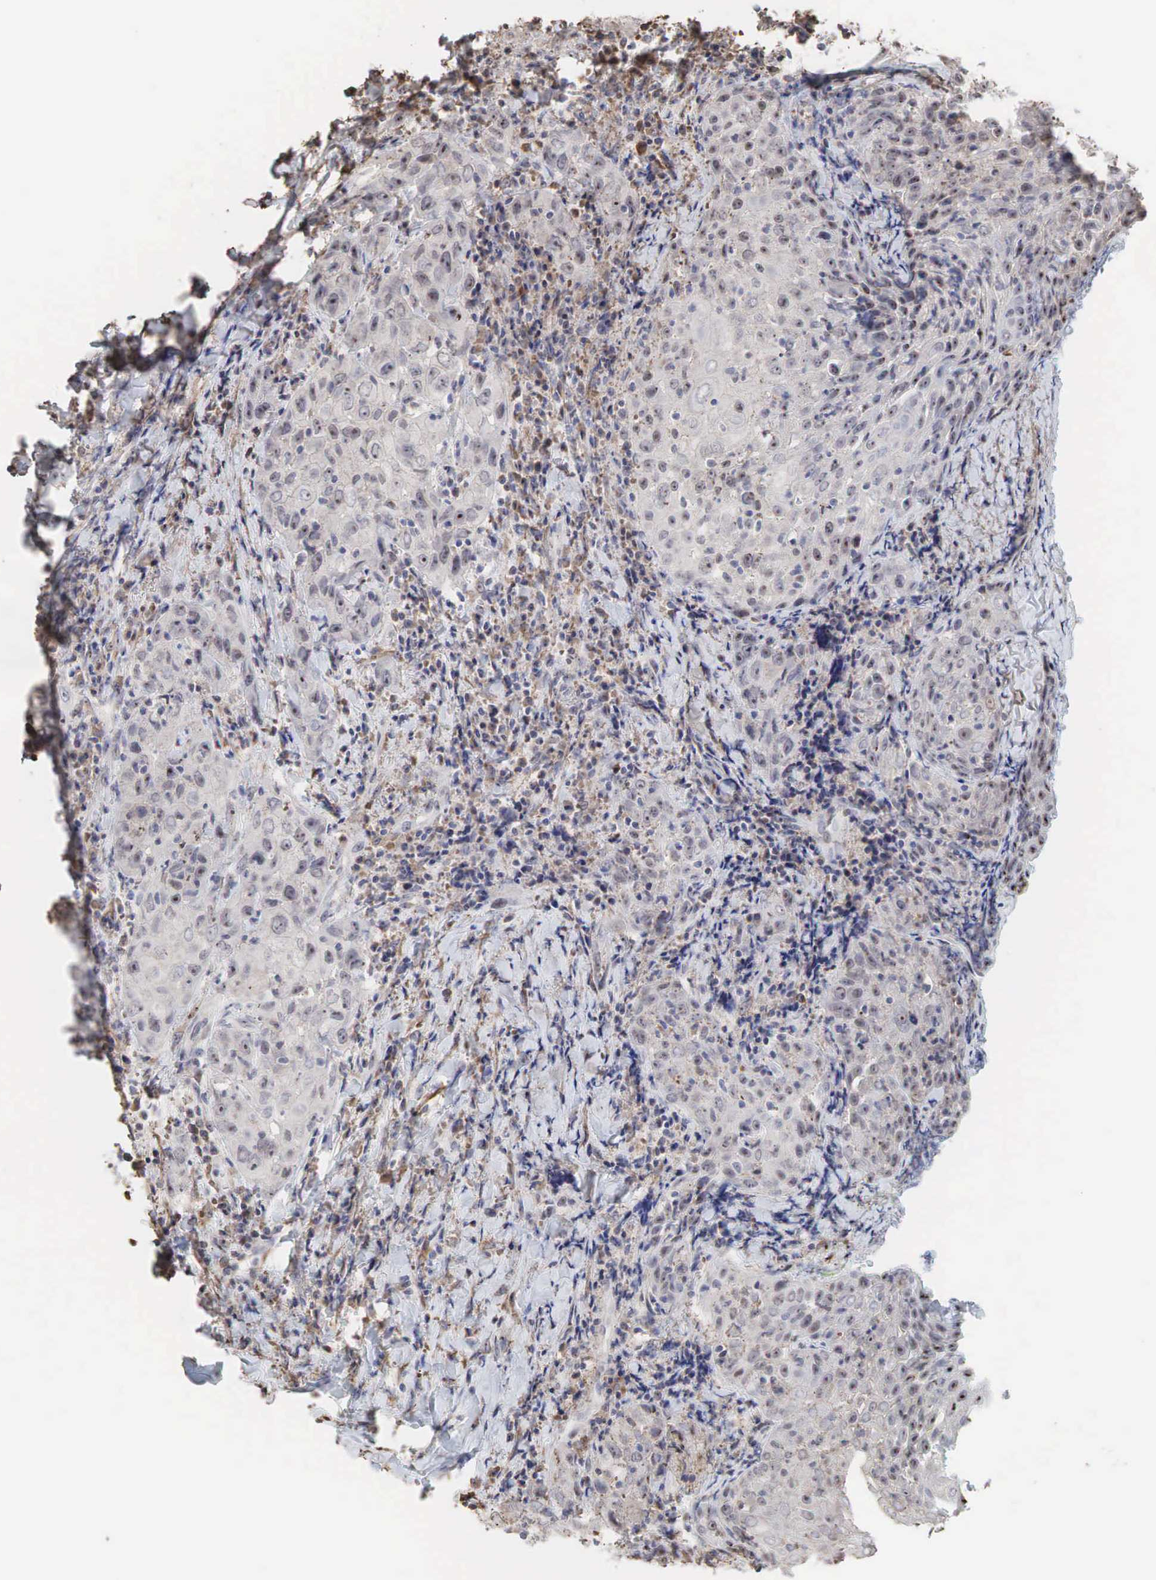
{"staining": {"intensity": "moderate", "quantity": ">75%", "location": "cytoplasmic/membranous,nuclear"}, "tissue": "head and neck cancer", "cell_type": "Tumor cells", "image_type": "cancer", "snomed": [{"axis": "morphology", "description": "Squamous cell carcinoma, NOS"}, {"axis": "topography", "description": "Oral tissue"}, {"axis": "topography", "description": "Head-Neck"}], "caption": "Head and neck squamous cell carcinoma stained for a protein displays moderate cytoplasmic/membranous and nuclear positivity in tumor cells.", "gene": "DKC1", "patient": {"sex": "female", "age": 82}}